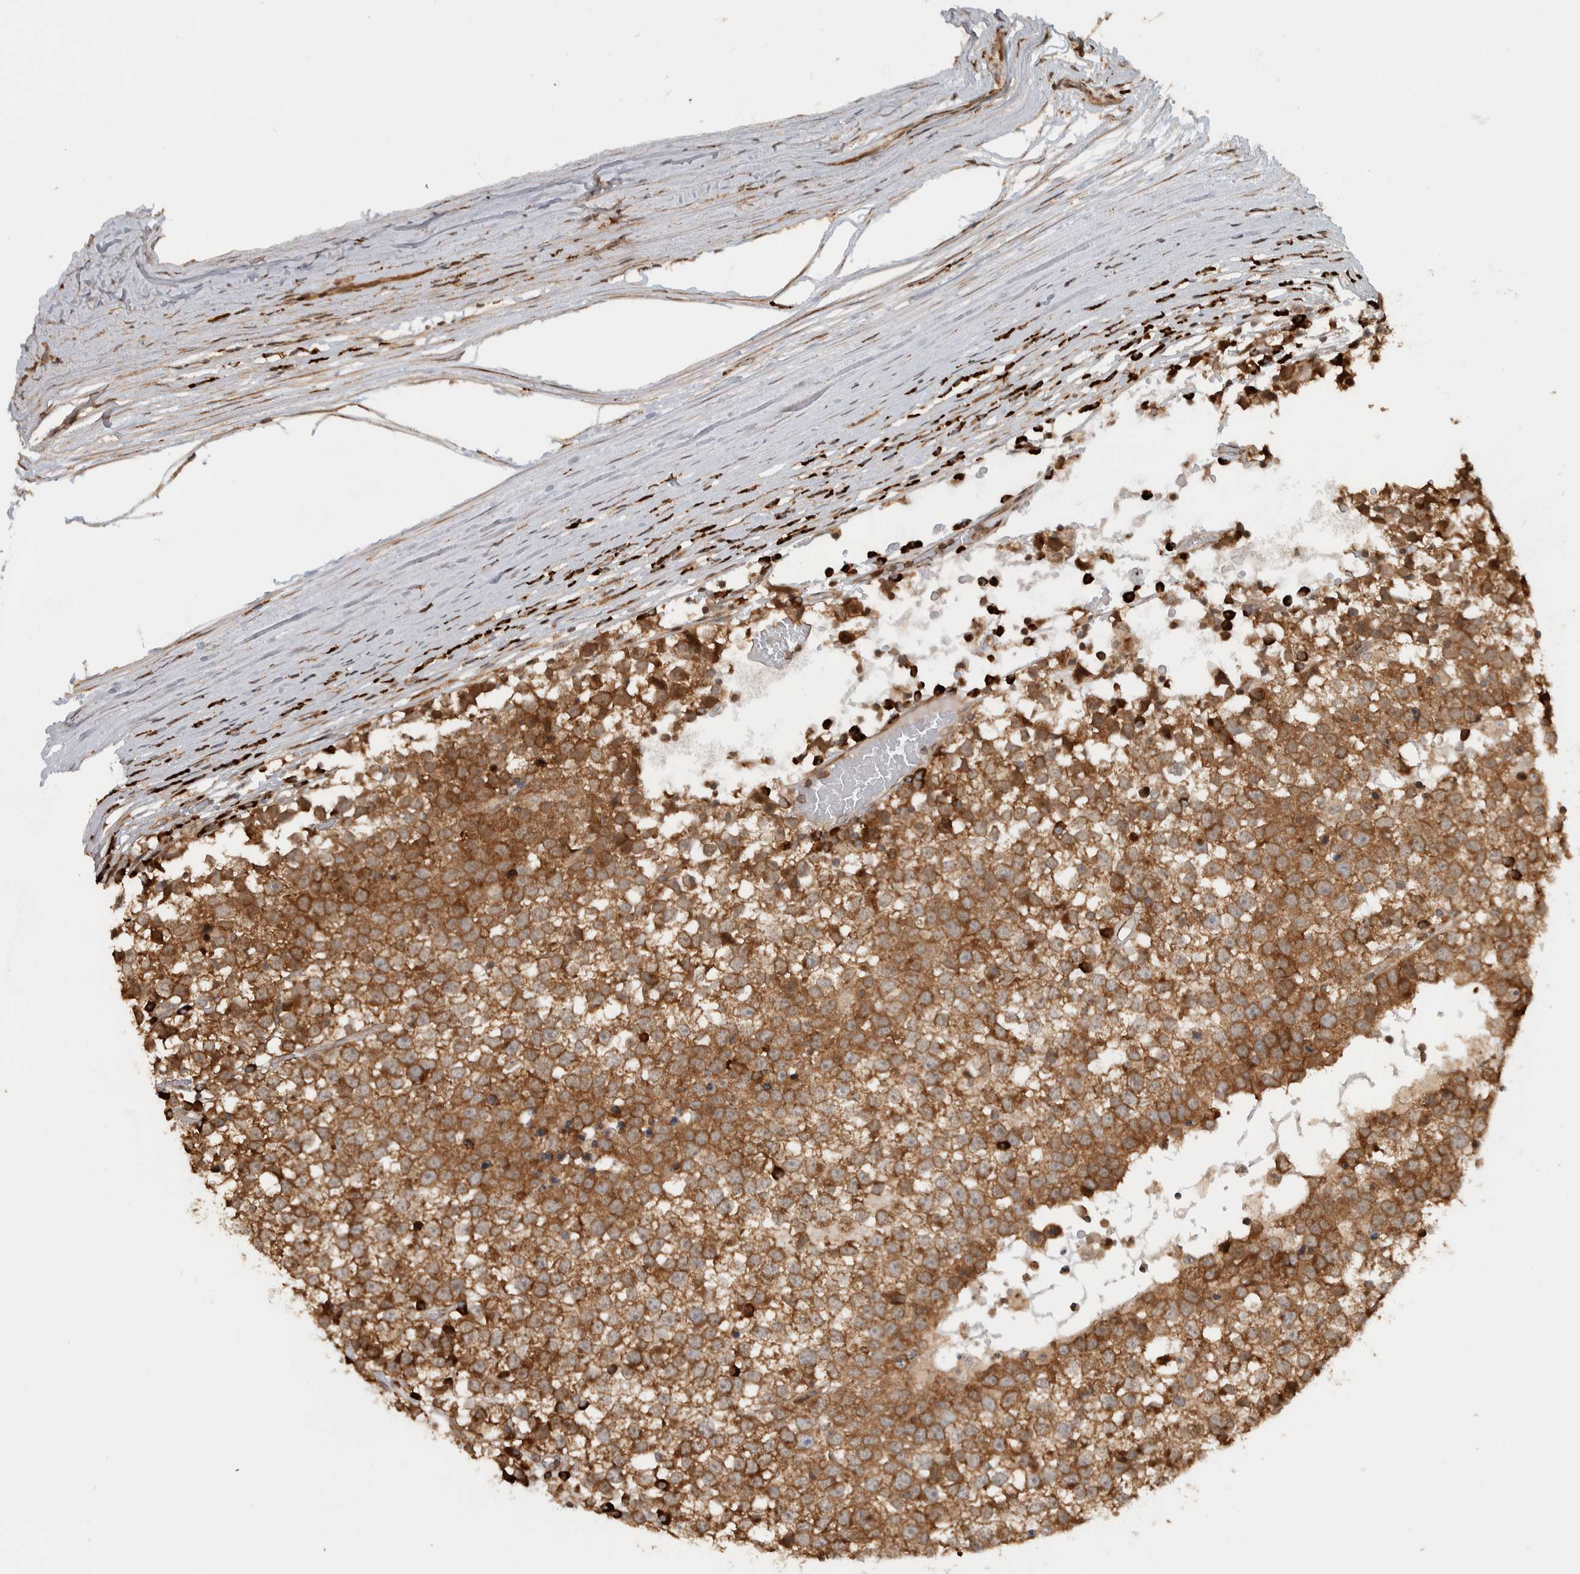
{"staining": {"intensity": "moderate", "quantity": ">75%", "location": "cytoplasmic/membranous"}, "tissue": "testis cancer", "cell_type": "Tumor cells", "image_type": "cancer", "snomed": [{"axis": "morphology", "description": "Seminoma, NOS"}, {"axis": "topography", "description": "Testis"}], "caption": "Immunohistochemical staining of human testis cancer (seminoma) displays medium levels of moderate cytoplasmic/membranous expression in about >75% of tumor cells.", "gene": "CNTROB", "patient": {"sex": "male", "age": 65}}